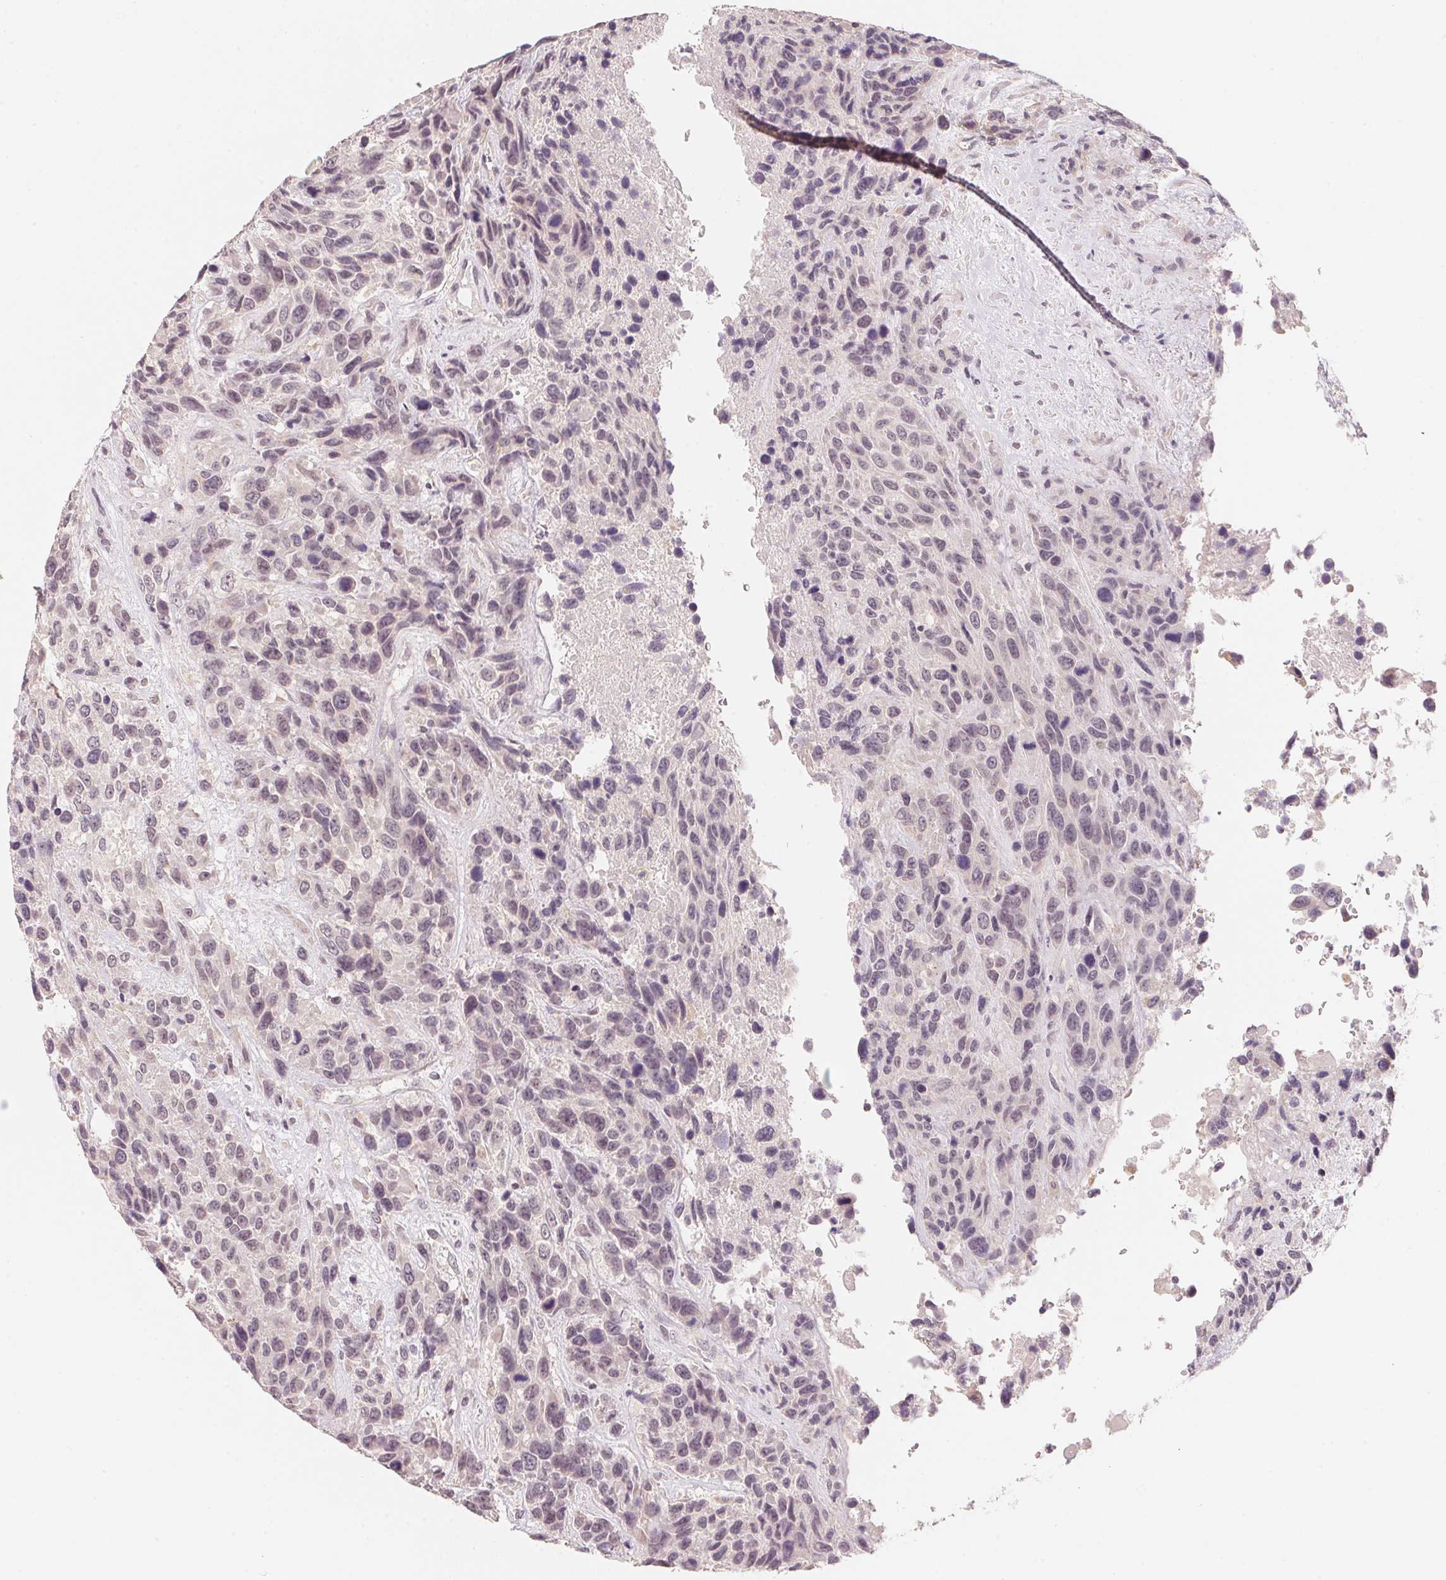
{"staining": {"intensity": "weak", "quantity": "25%-75%", "location": "nuclear"}, "tissue": "urothelial cancer", "cell_type": "Tumor cells", "image_type": "cancer", "snomed": [{"axis": "morphology", "description": "Urothelial carcinoma, High grade"}, {"axis": "topography", "description": "Urinary bladder"}], "caption": "This is an image of immunohistochemistry staining of urothelial cancer, which shows weak positivity in the nuclear of tumor cells.", "gene": "ANKRD31", "patient": {"sex": "female", "age": 70}}